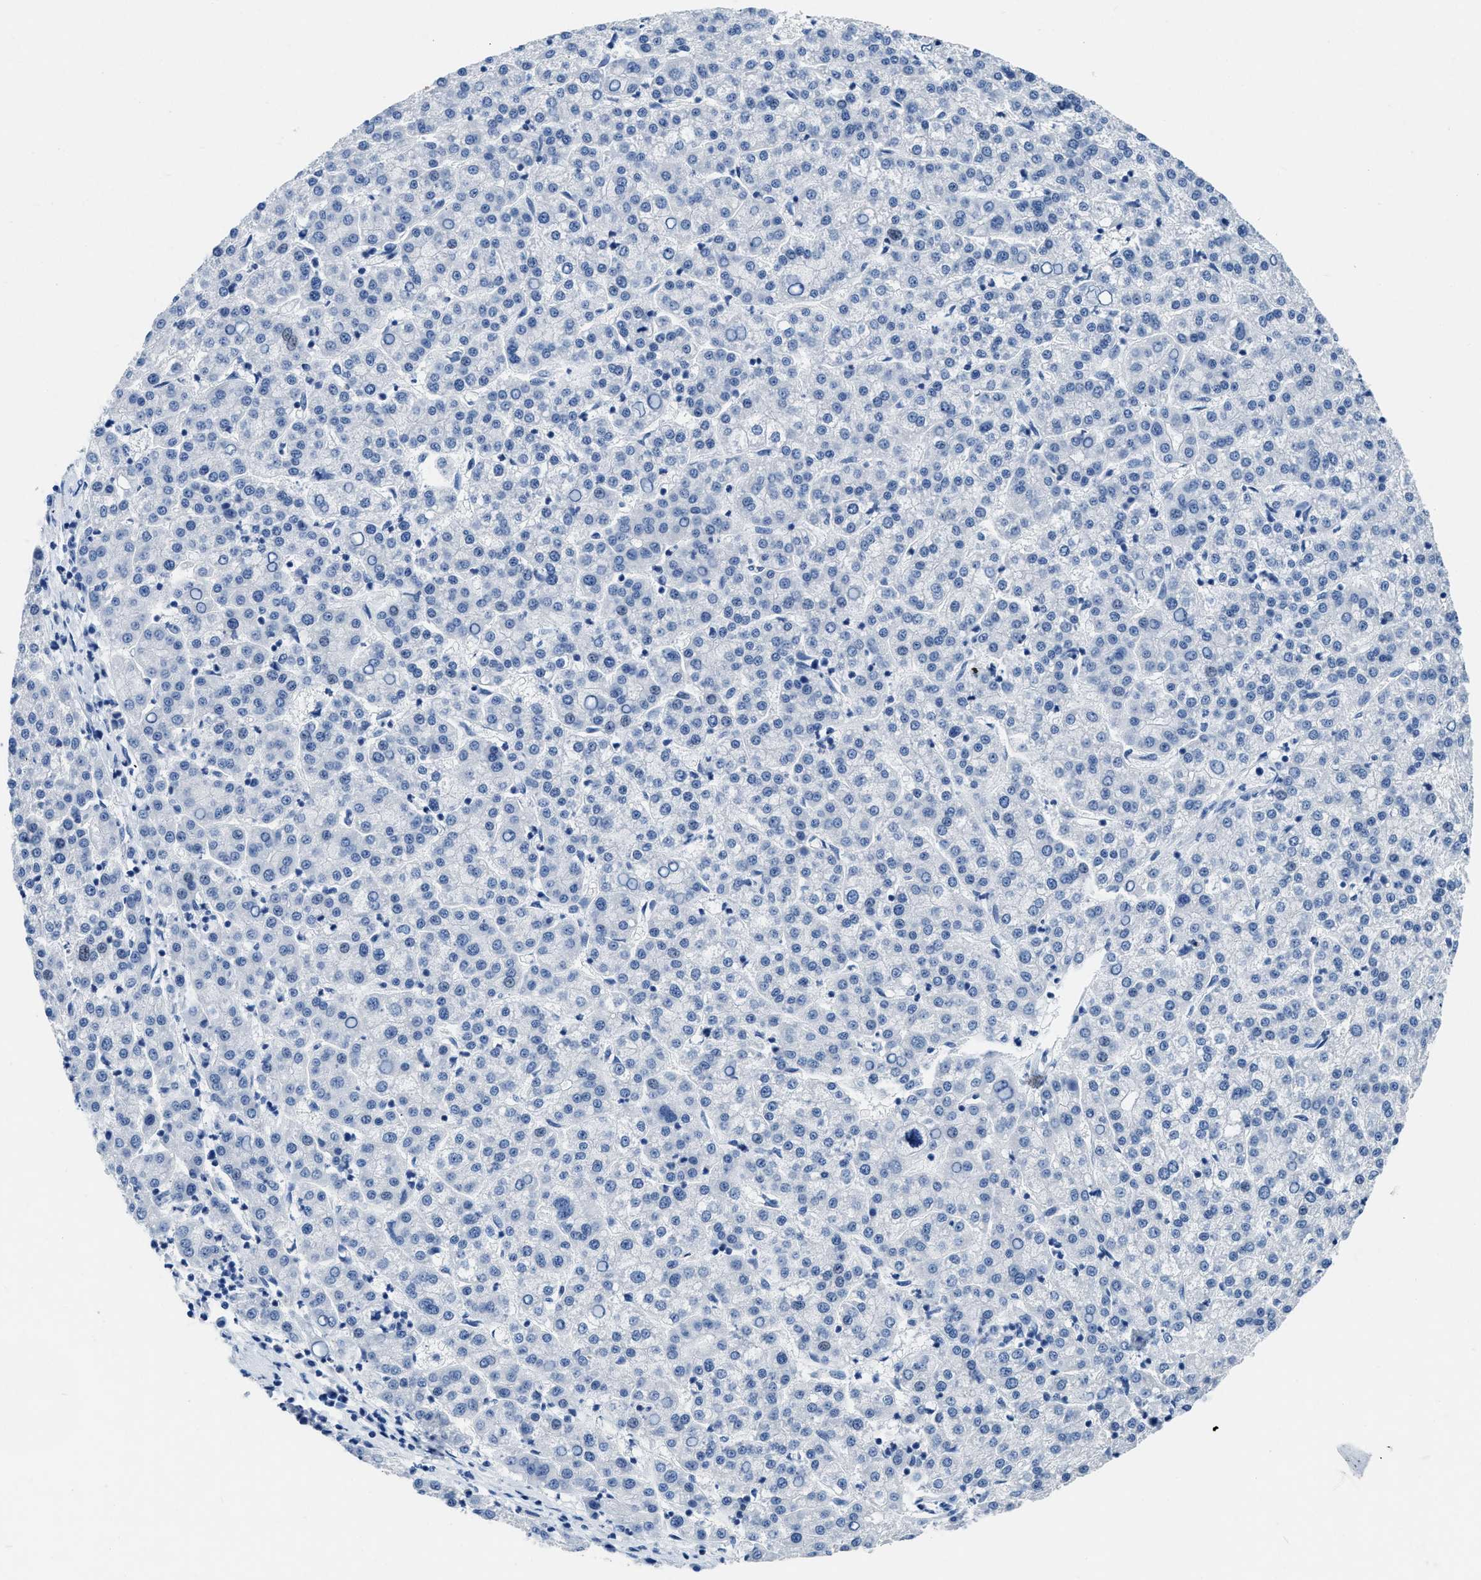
{"staining": {"intensity": "negative", "quantity": "none", "location": "none"}, "tissue": "liver cancer", "cell_type": "Tumor cells", "image_type": "cancer", "snomed": [{"axis": "morphology", "description": "Carcinoma, Hepatocellular, NOS"}, {"axis": "topography", "description": "Liver"}], "caption": "DAB immunohistochemical staining of liver cancer (hepatocellular carcinoma) demonstrates no significant positivity in tumor cells. (DAB immunohistochemistry, high magnification).", "gene": "NFATC2", "patient": {"sex": "female", "age": 58}}